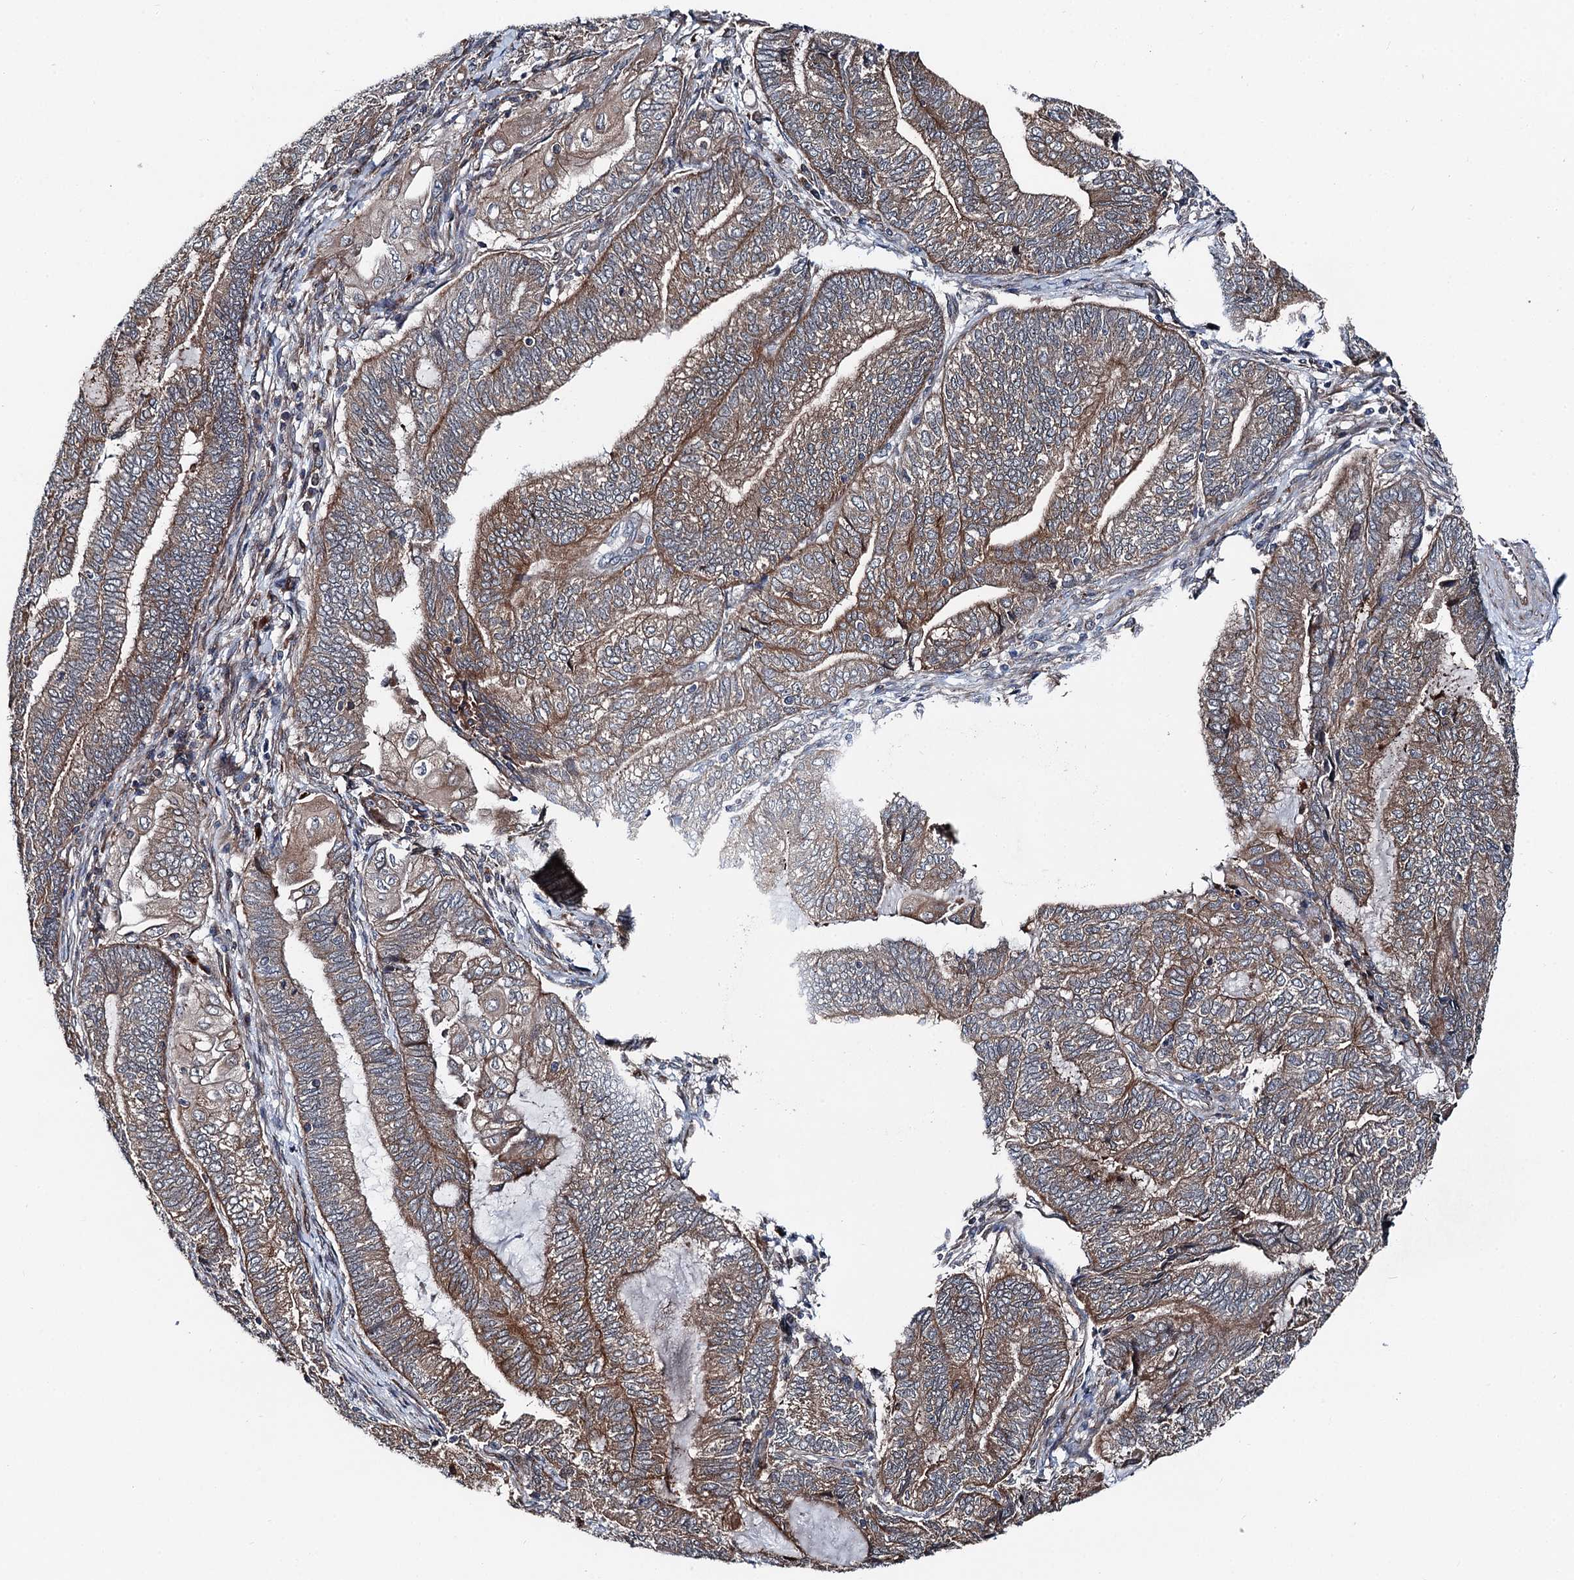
{"staining": {"intensity": "moderate", "quantity": "25%-75%", "location": "cytoplasmic/membranous"}, "tissue": "endometrial cancer", "cell_type": "Tumor cells", "image_type": "cancer", "snomed": [{"axis": "morphology", "description": "Adenocarcinoma, NOS"}, {"axis": "topography", "description": "Uterus"}, {"axis": "topography", "description": "Endometrium"}], "caption": "Endometrial adenocarcinoma was stained to show a protein in brown. There is medium levels of moderate cytoplasmic/membranous positivity in about 25%-75% of tumor cells. (IHC, brightfield microscopy, high magnification).", "gene": "POLR1D", "patient": {"sex": "female", "age": 70}}